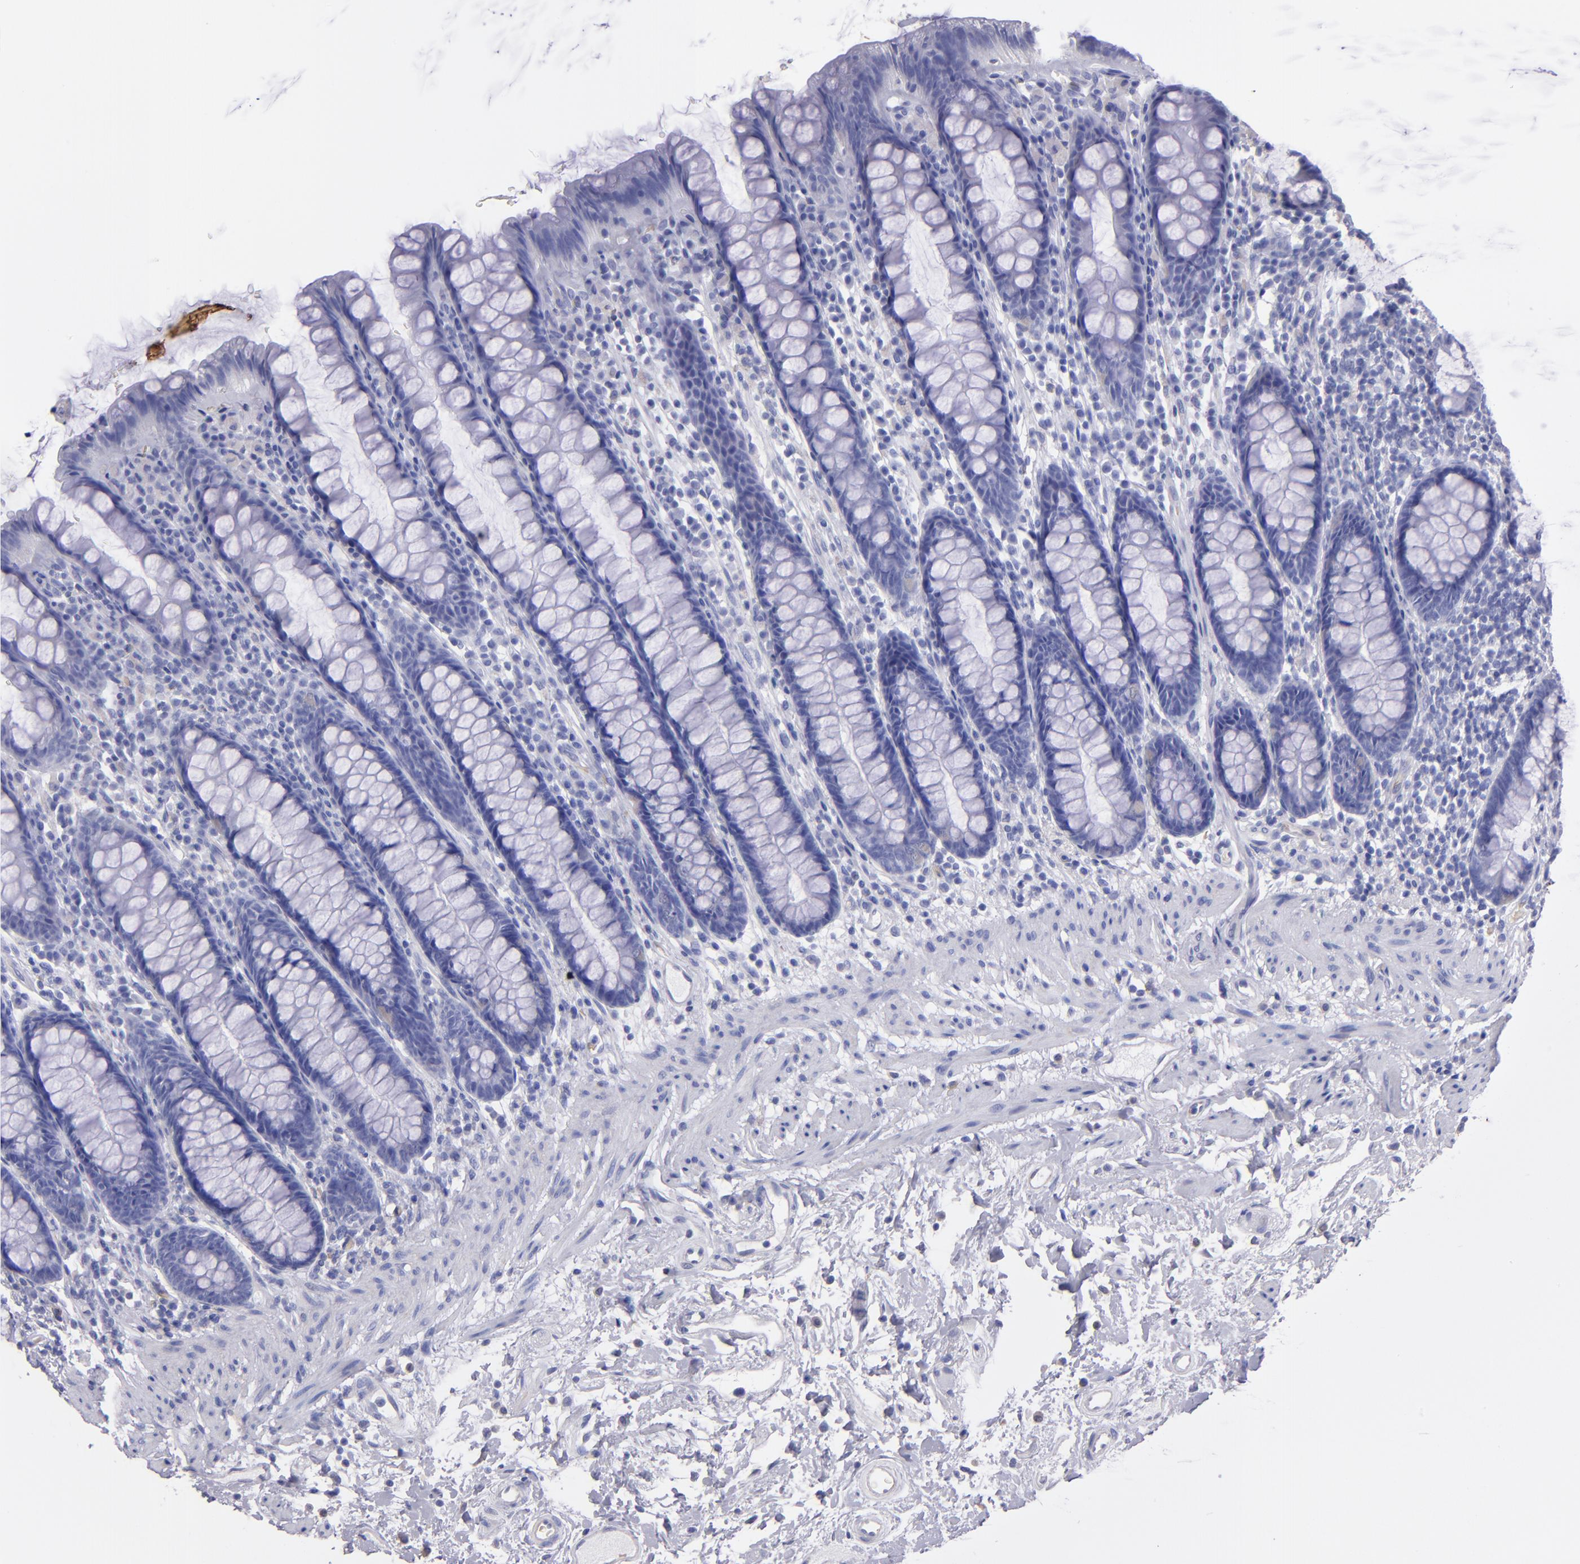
{"staining": {"intensity": "negative", "quantity": "none", "location": "none"}, "tissue": "rectum", "cell_type": "Glandular cells", "image_type": "normal", "snomed": [{"axis": "morphology", "description": "Normal tissue, NOS"}, {"axis": "topography", "description": "Rectum"}], "caption": "DAB (3,3'-diaminobenzidine) immunohistochemical staining of unremarkable human rectum exhibits no significant positivity in glandular cells.", "gene": "TG", "patient": {"sex": "male", "age": 92}}